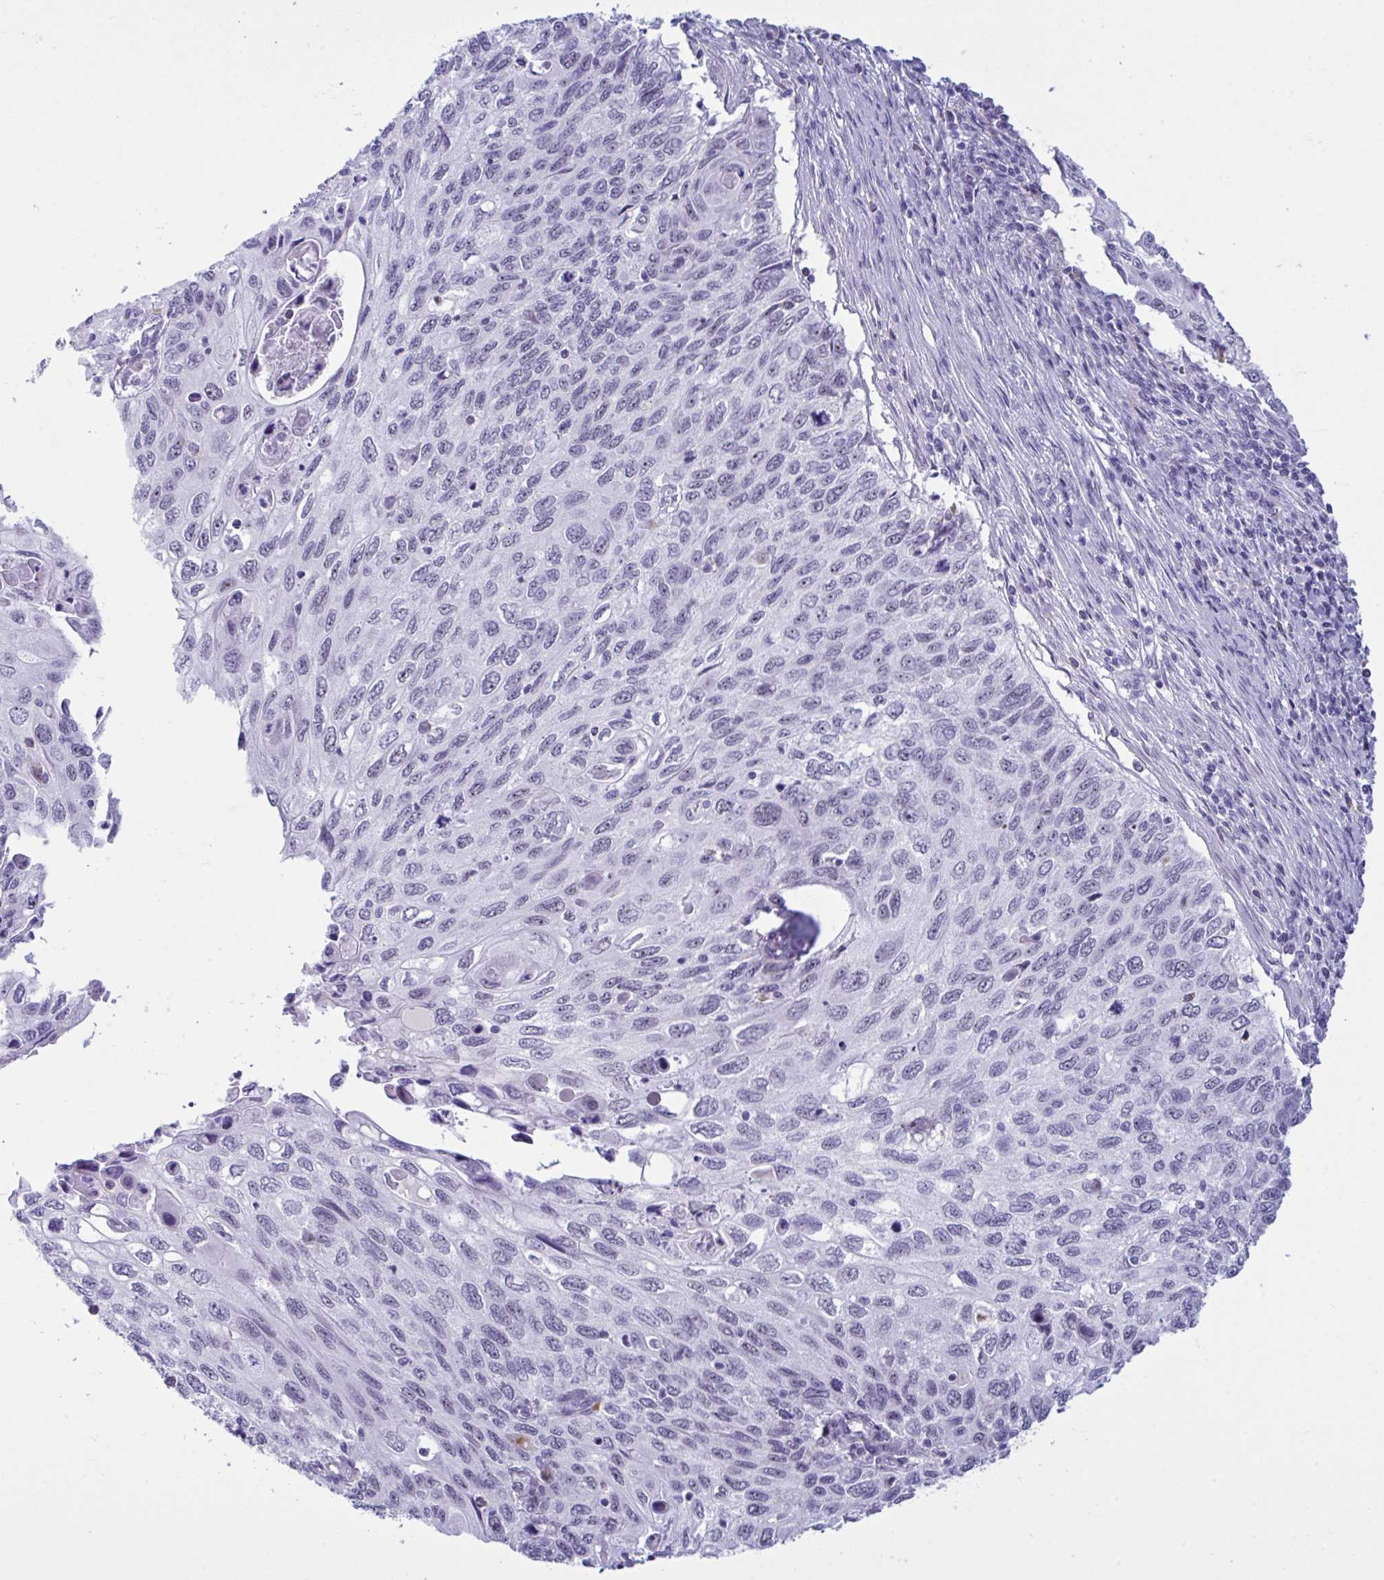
{"staining": {"intensity": "negative", "quantity": "none", "location": "none"}, "tissue": "cervical cancer", "cell_type": "Tumor cells", "image_type": "cancer", "snomed": [{"axis": "morphology", "description": "Squamous cell carcinoma, NOS"}, {"axis": "topography", "description": "Cervix"}], "caption": "Human cervical cancer stained for a protein using immunohistochemistry displays no staining in tumor cells.", "gene": "ELN", "patient": {"sex": "female", "age": 70}}